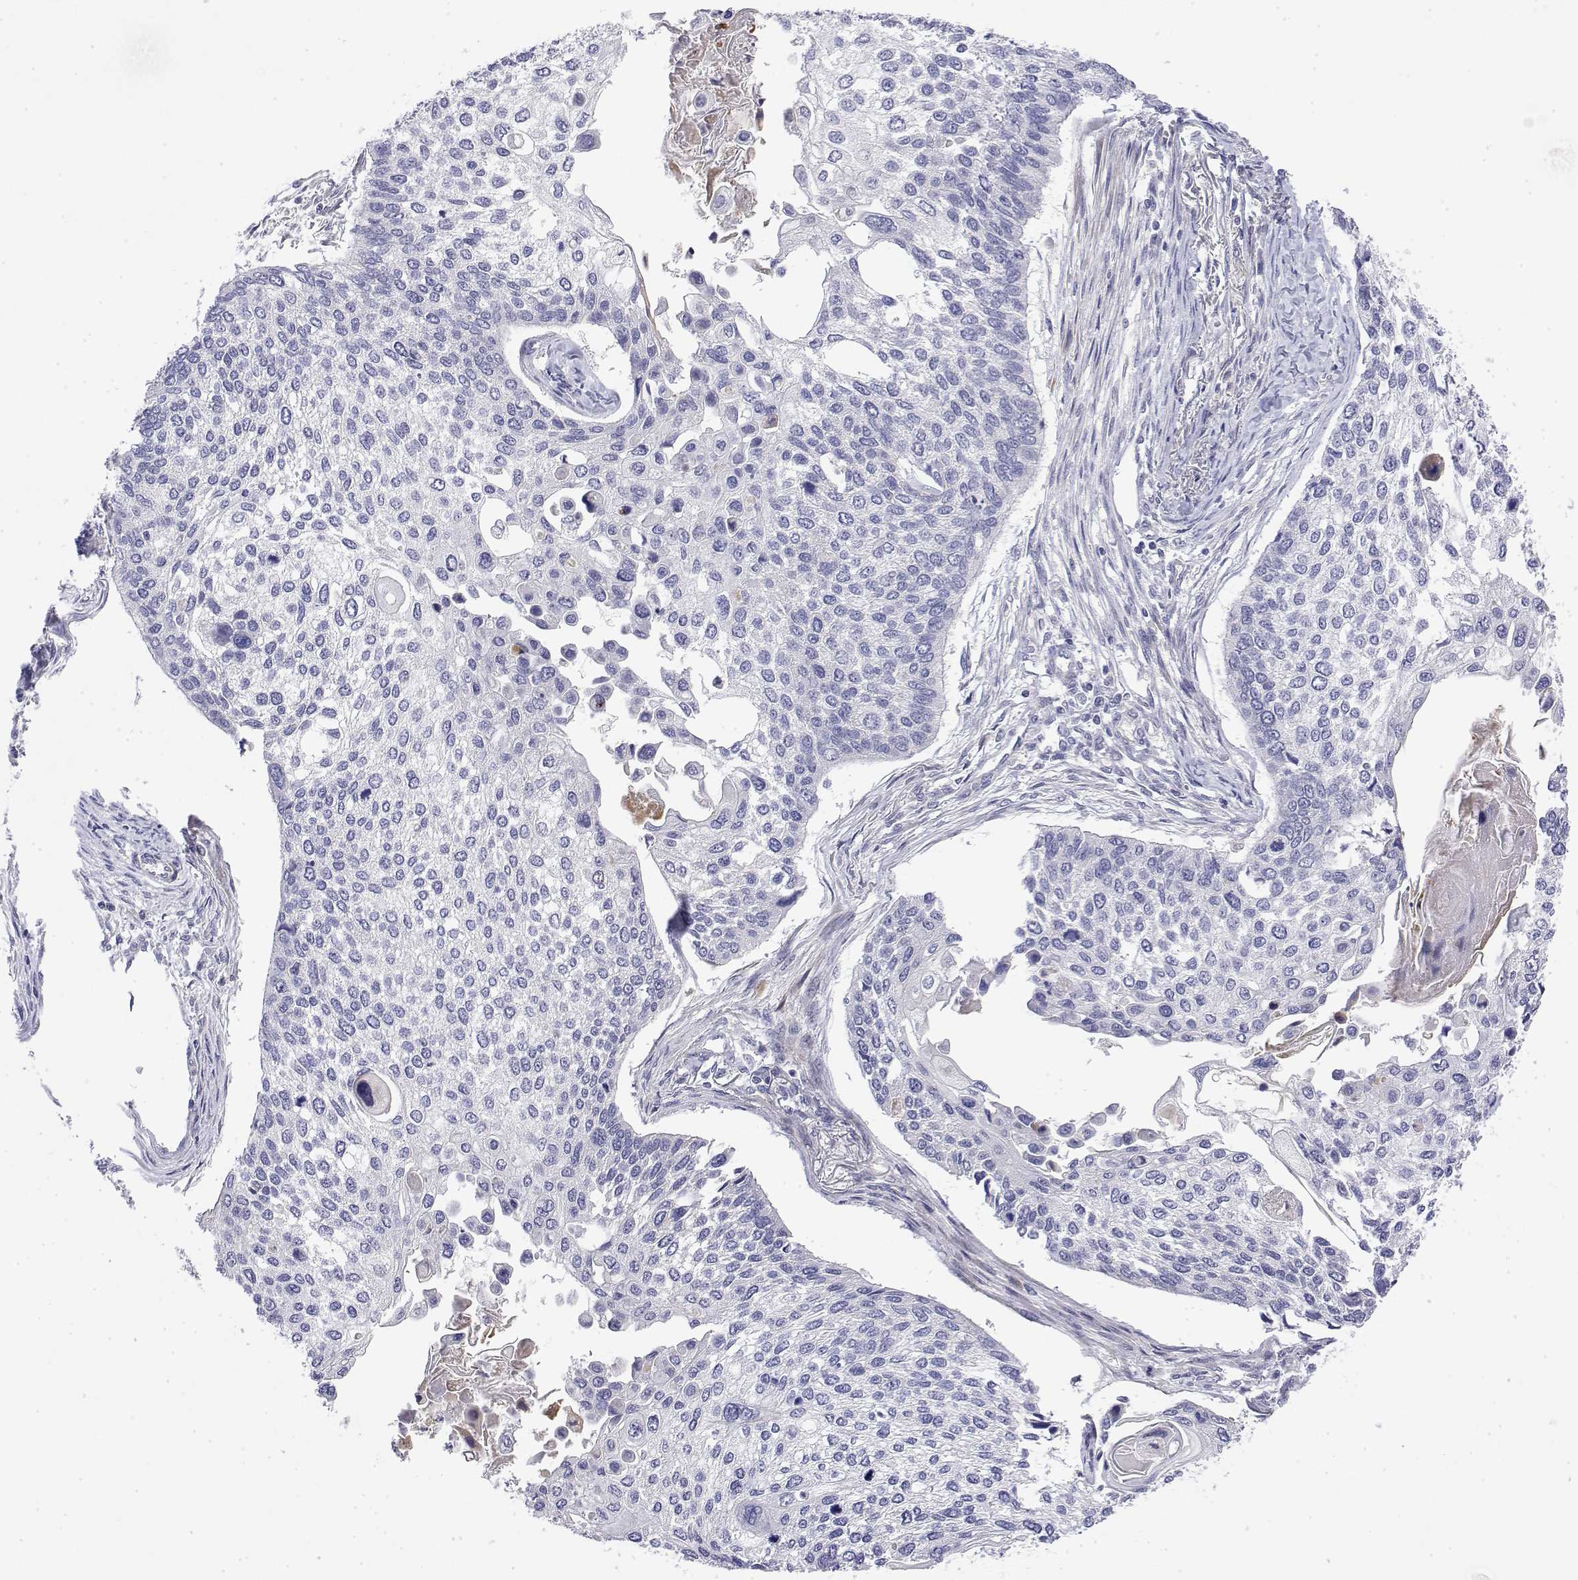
{"staining": {"intensity": "negative", "quantity": "none", "location": "none"}, "tissue": "lung cancer", "cell_type": "Tumor cells", "image_type": "cancer", "snomed": [{"axis": "morphology", "description": "Squamous cell carcinoma, NOS"}, {"axis": "morphology", "description": "Squamous cell carcinoma, metastatic, NOS"}, {"axis": "topography", "description": "Lung"}], "caption": "The photomicrograph demonstrates no significant staining in tumor cells of metastatic squamous cell carcinoma (lung).", "gene": "GGACT", "patient": {"sex": "male", "age": 63}}